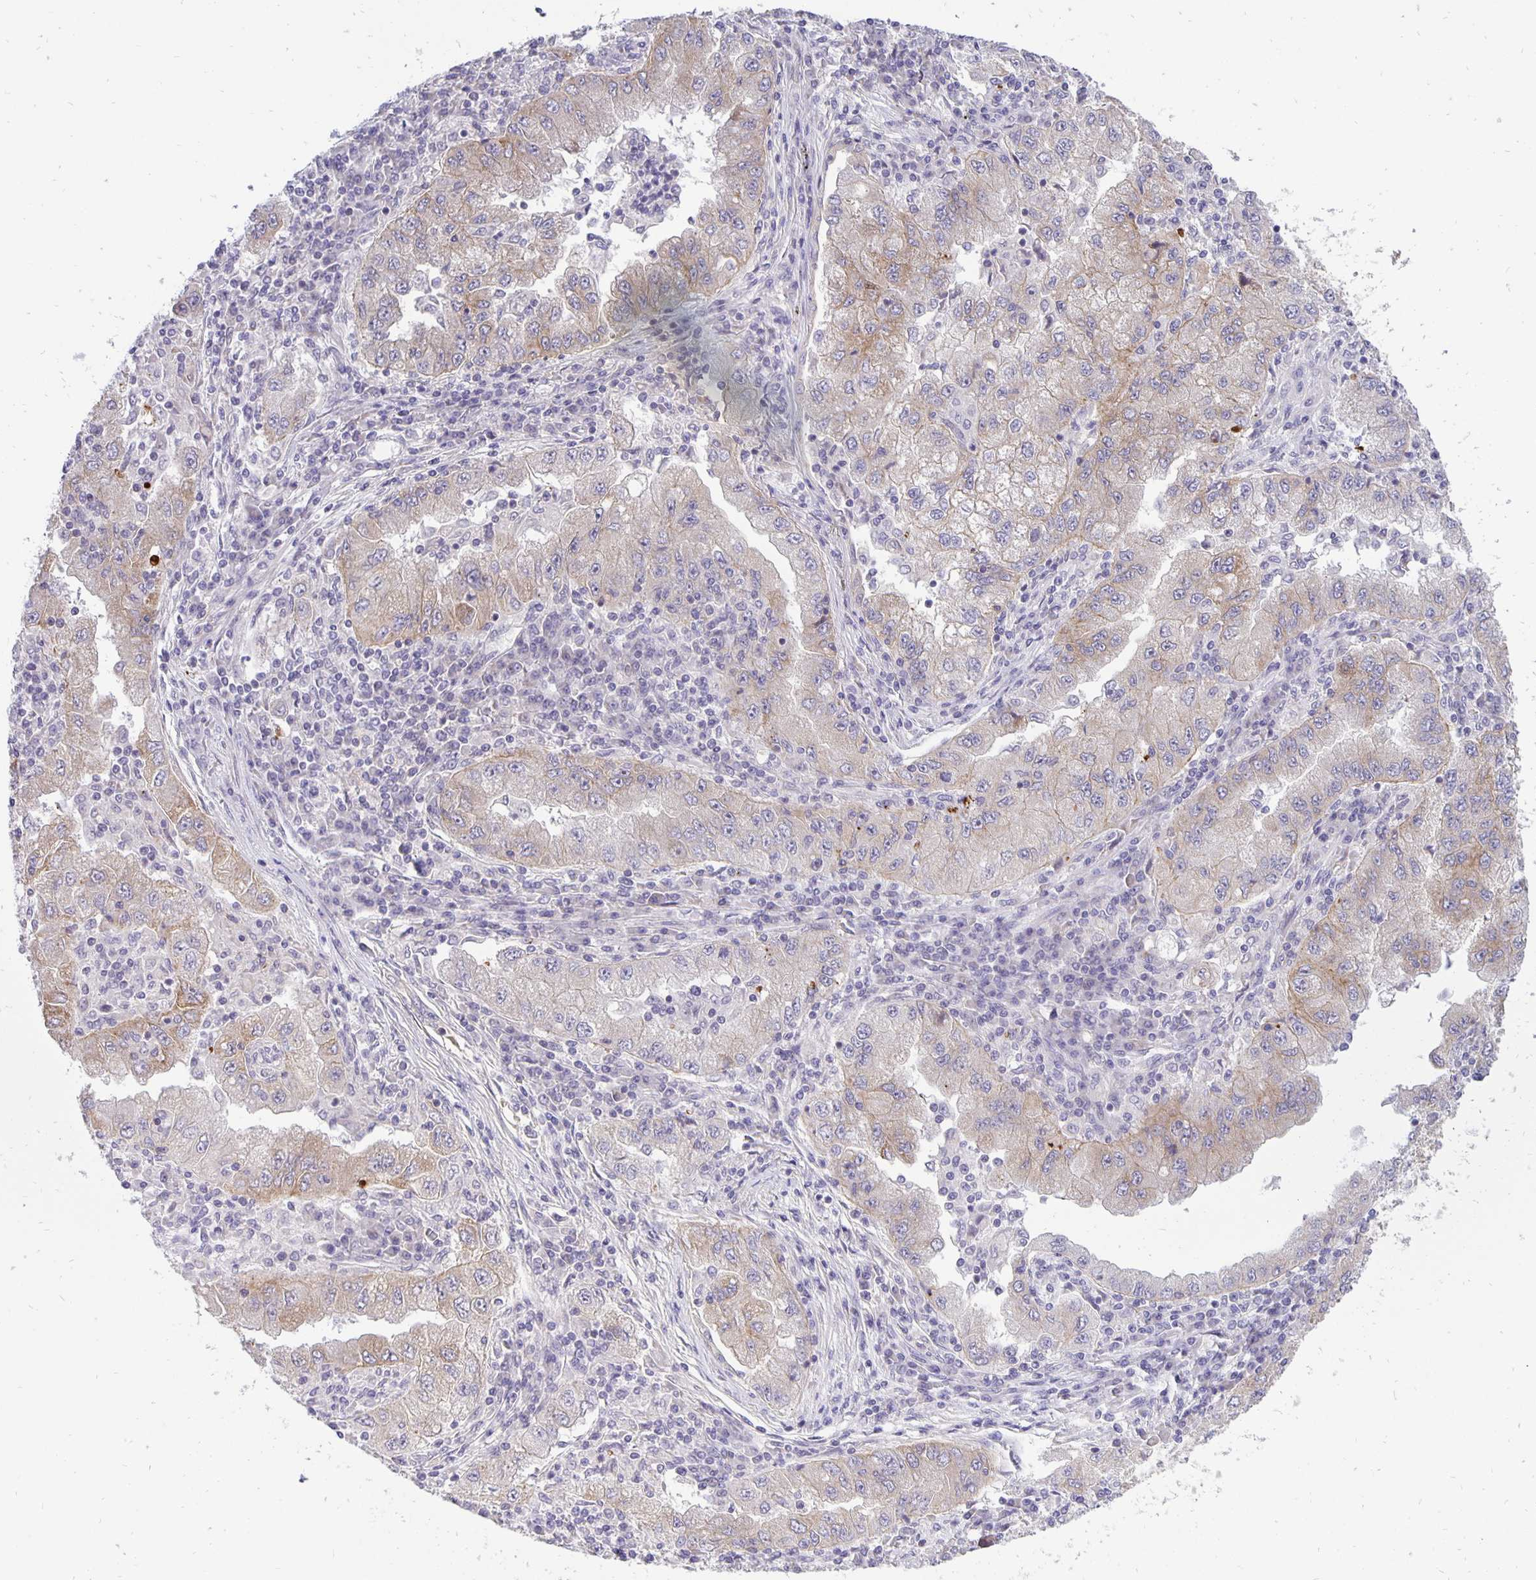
{"staining": {"intensity": "weak", "quantity": "25%-75%", "location": "cytoplasmic/membranous"}, "tissue": "lung cancer", "cell_type": "Tumor cells", "image_type": "cancer", "snomed": [{"axis": "morphology", "description": "Adenocarcinoma, NOS"}, {"axis": "morphology", "description": "Adenocarcinoma primary or metastatic"}, {"axis": "topography", "description": "Lung"}], "caption": "Adenocarcinoma (lung) stained with immunohistochemistry exhibits weak cytoplasmic/membranous expression in about 25%-75% of tumor cells.", "gene": "ERBB2", "patient": {"sex": "male", "age": 74}}